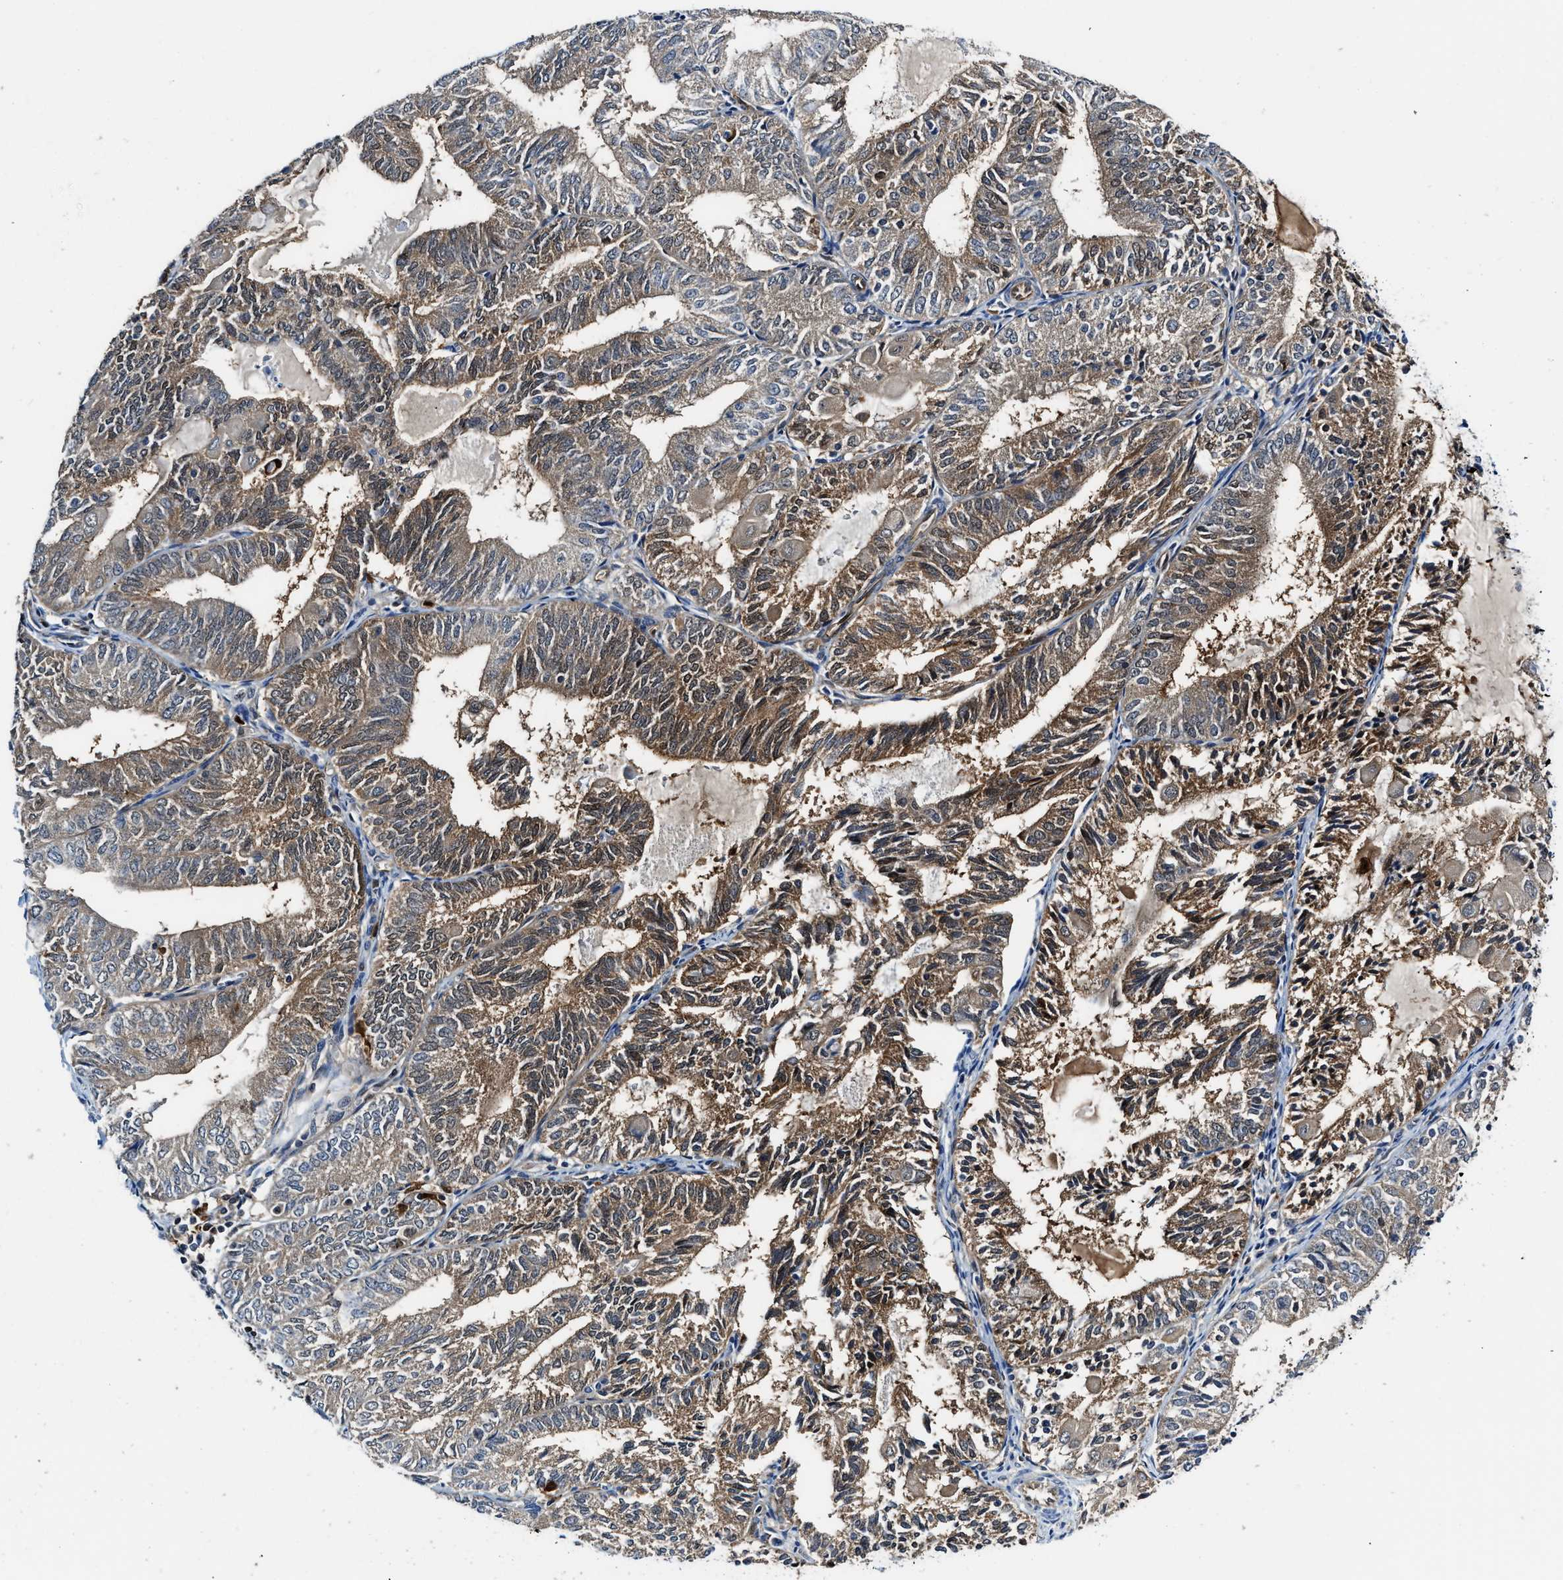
{"staining": {"intensity": "moderate", "quantity": ">75%", "location": "cytoplasmic/membranous,nuclear"}, "tissue": "endometrial cancer", "cell_type": "Tumor cells", "image_type": "cancer", "snomed": [{"axis": "morphology", "description": "Adenocarcinoma, NOS"}, {"axis": "topography", "description": "Endometrium"}], "caption": "Protein analysis of endometrial cancer (adenocarcinoma) tissue displays moderate cytoplasmic/membranous and nuclear positivity in approximately >75% of tumor cells.", "gene": "LTA4H", "patient": {"sex": "female", "age": 81}}